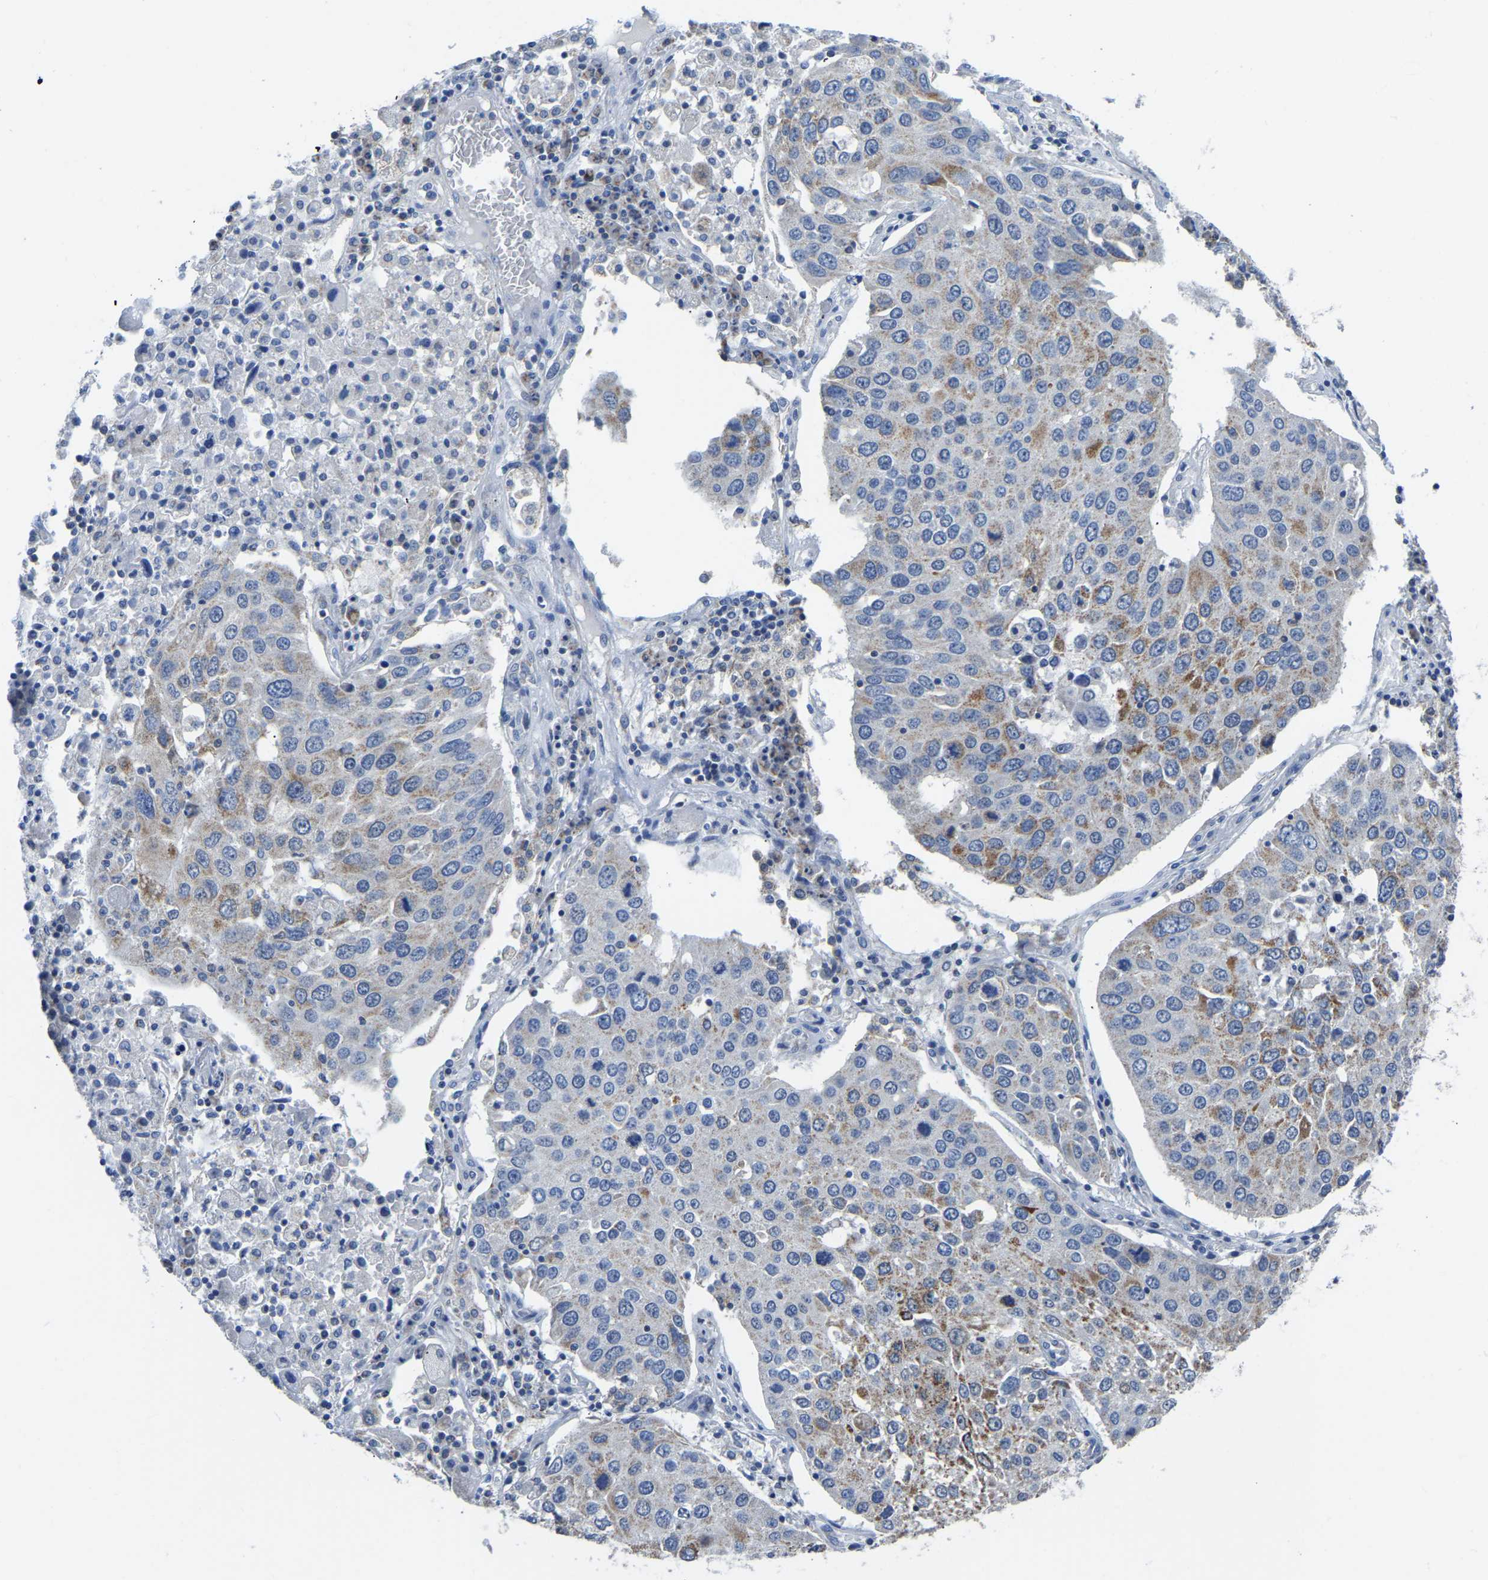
{"staining": {"intensity": "moderate", "quantity": "25%-75%", "location": "cytoplasmic/membranous"}, "tissue": "lung cancer", "cell_type": "Tumor cells", "image_type": "cancer", "snomed": [{"axis": "morphology", "description": "Squamous cell carcinoma, NOS"}, {"axis": "topography", "description": "Lung"}], "caption": "The immunohistochemical stain highlights moderate cytoplasmic/membranous expression in tumor cells of lung cancer tissue.", "gene": "ETFA", "patient": {"sex": "male", "age": 65}}